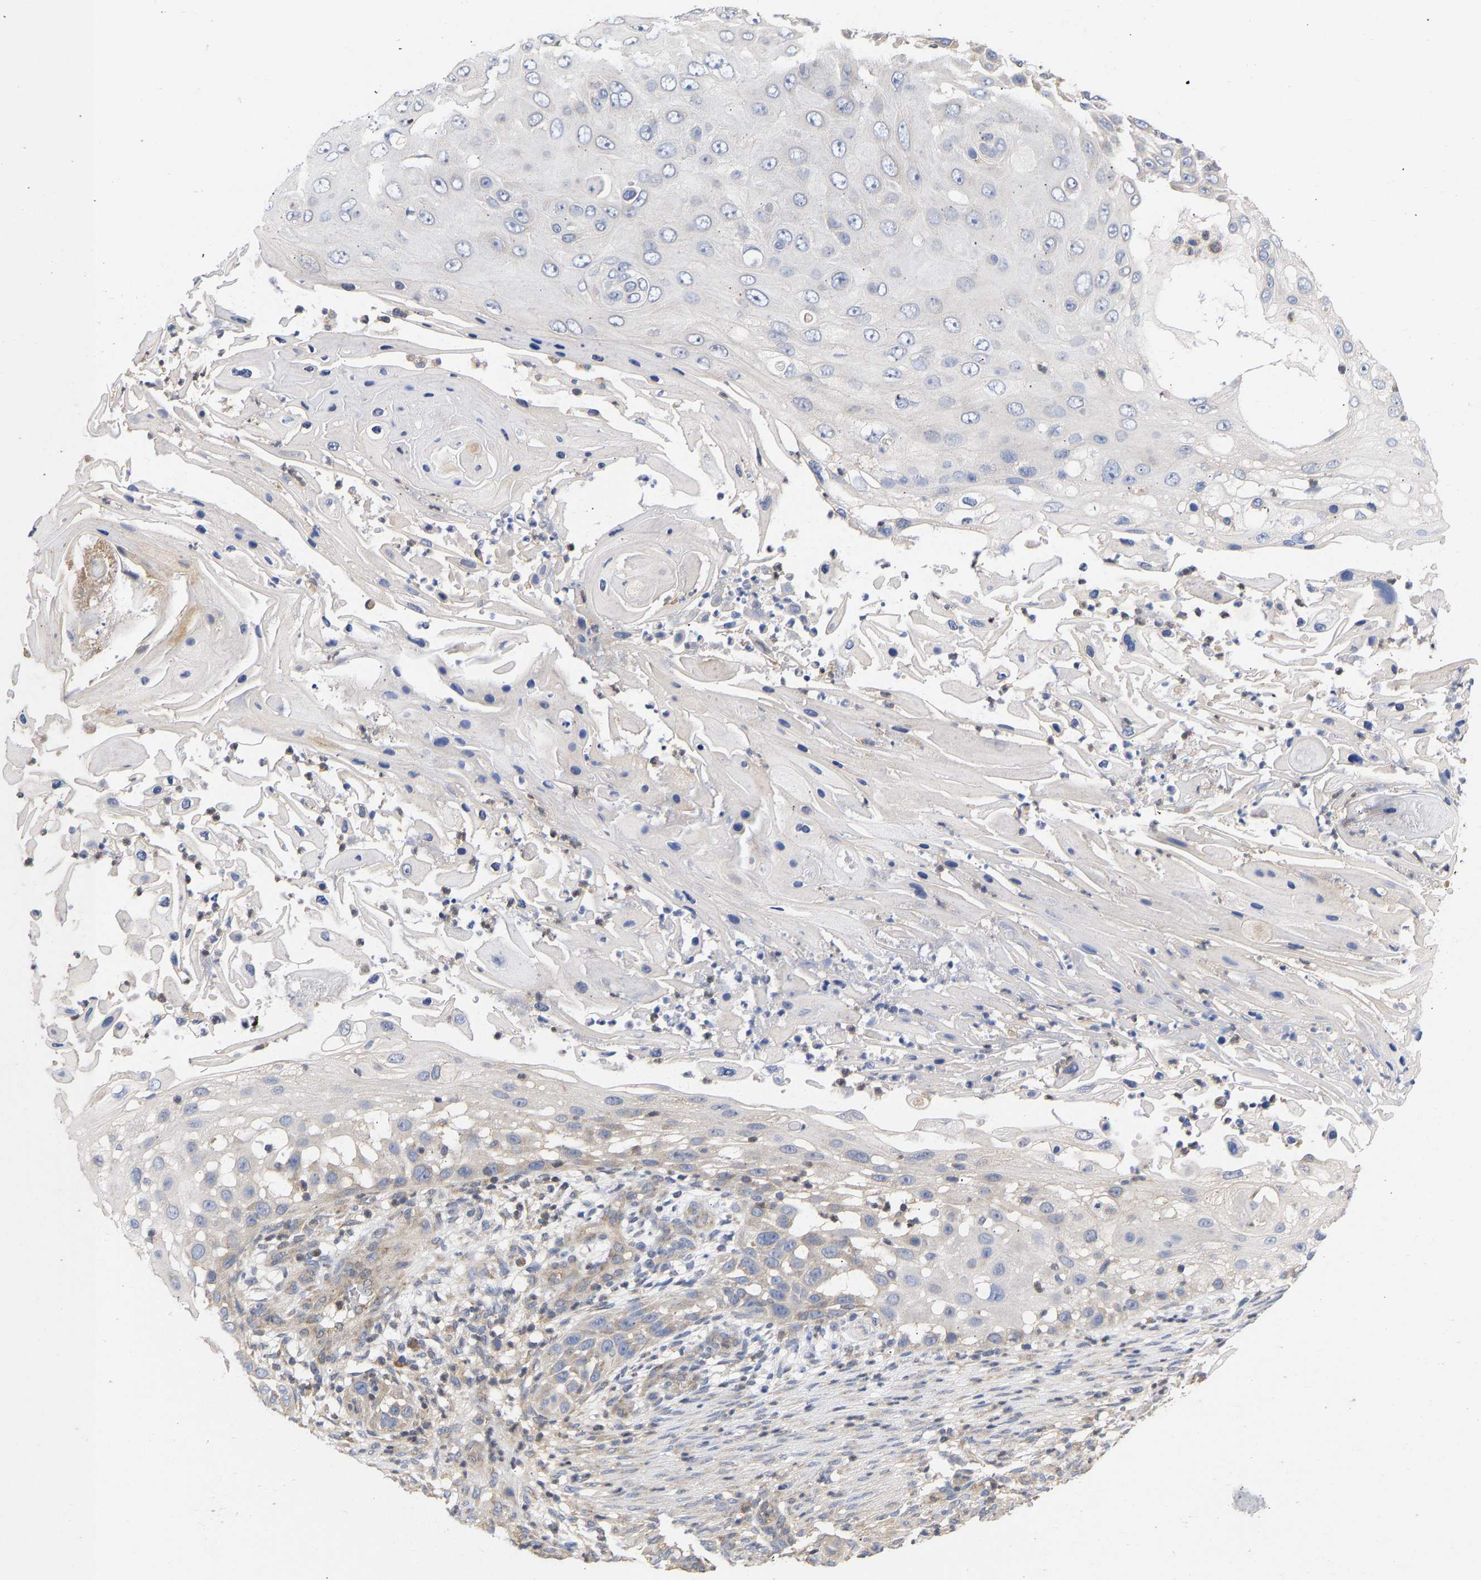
{"staining": {"intensity": "weak", "quantity": "<25%", "location": "cytoplasmic/membranous"}, "tissue": "skin cancer", "cell_type": "Tumor cells", "image_type": "cancer", "snomed": [{"axis": "morphology", "description": "Squamous cell carcinoma, NOS"}, {"axis": "topography", "description": "Skin"}], "caption": "Skin cancer was stained to show a protein in brown. There is no significant staining in tumor cells.", "gene": "MAP2K3", "patient": {"sex": "female", "age": 44}}